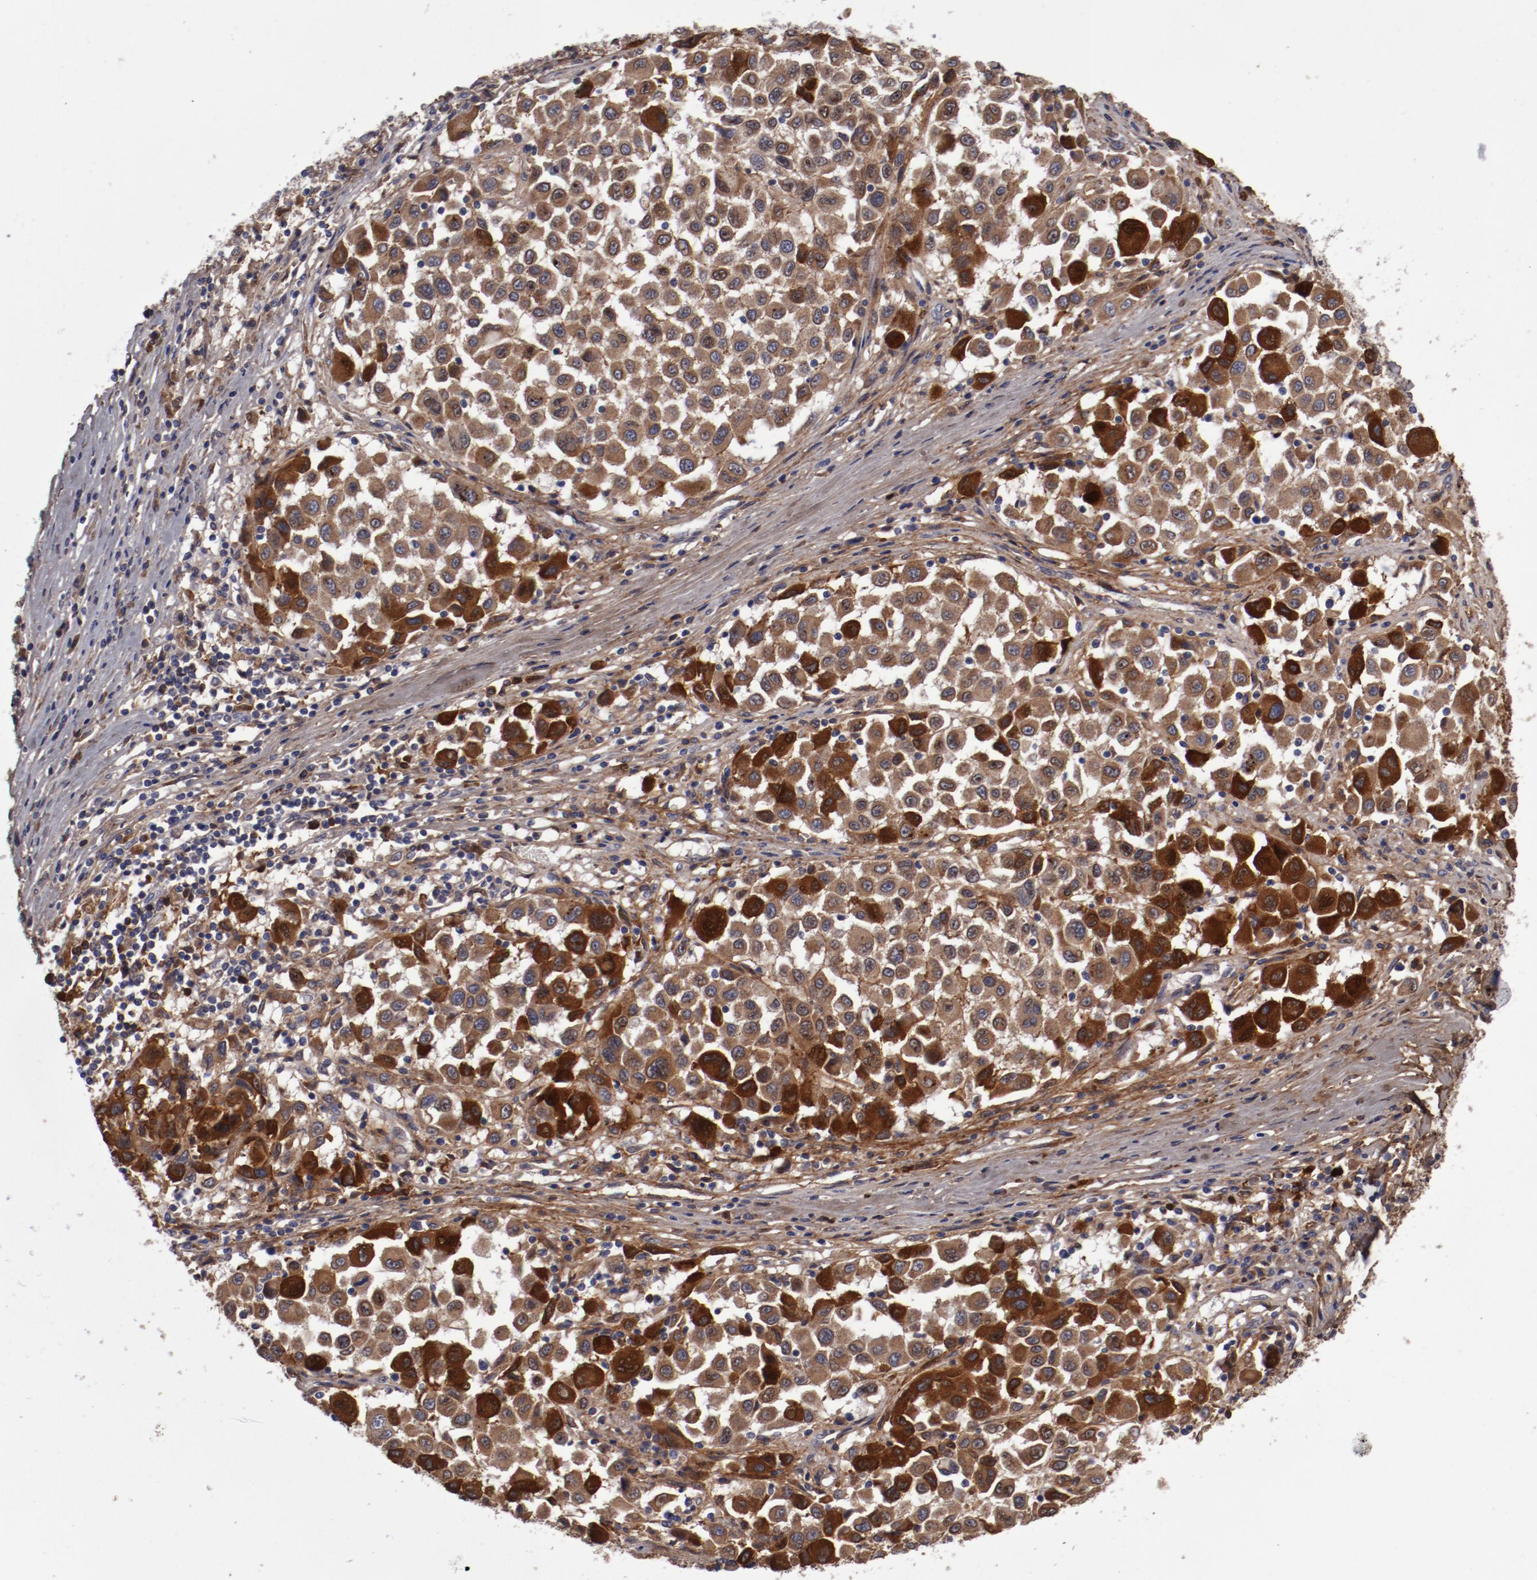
{"staining": {"intensity": "moderate", "quantity": ">75%", "location": "cytoplasmic/membranous"}, "tissue": "melanoma", "cell_type": "Tumor cells", "image_type": "cancer", "snomed": [{"axis": "morphology", "description": "Malignant melanoma, Metastatic site"}, {"axis": "topography", "description": "Lymph node"}], "caption": "Human melanoma stained with a brown dye displays moderate cytoplasmic/membranous positive positivity in approximately >75% of tumor cells.", "gene": "IL12A", "patient": {"sex": "male", "age": 61}}